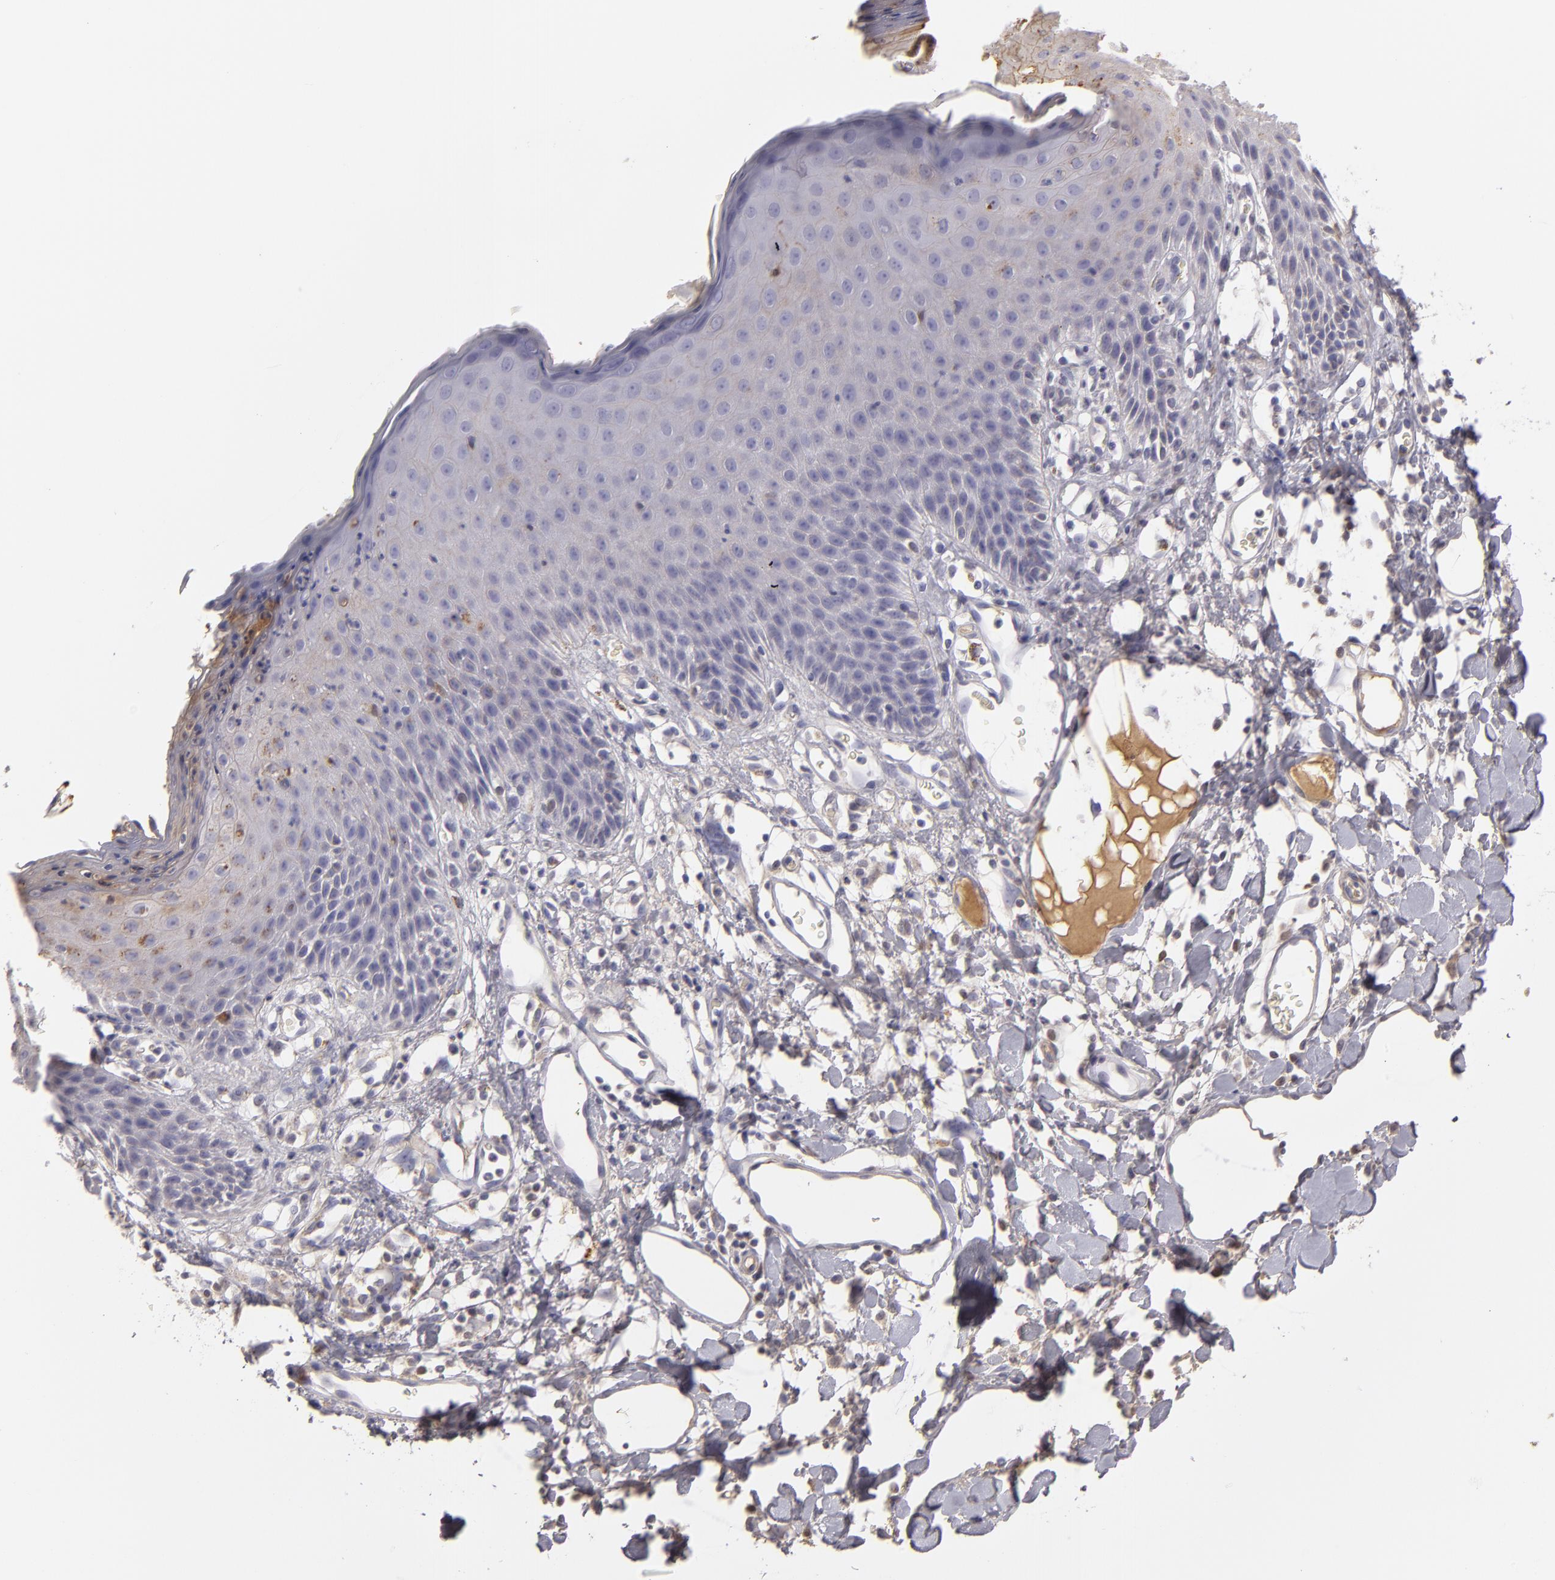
{"staining": {"intensity": "negative", "quantity": "none", "location": "none"}, "tissue": "skin", "cell_type": "Epidermal cells", "image_type": "normal", "snomed": [{"axis": "morphology", "description": "Normal tissue, NOS"}, {"axis": "topography", "description": "Vulva"}, {"axis": "topography", "description": "Peripheral nerve tissue"}], "caption": "A histopathology image of skin stained for a protein displays no brown staining in epidermal cells.", "gene": "SERPINA1", "patient": {"sex": "female", "age": 68}}